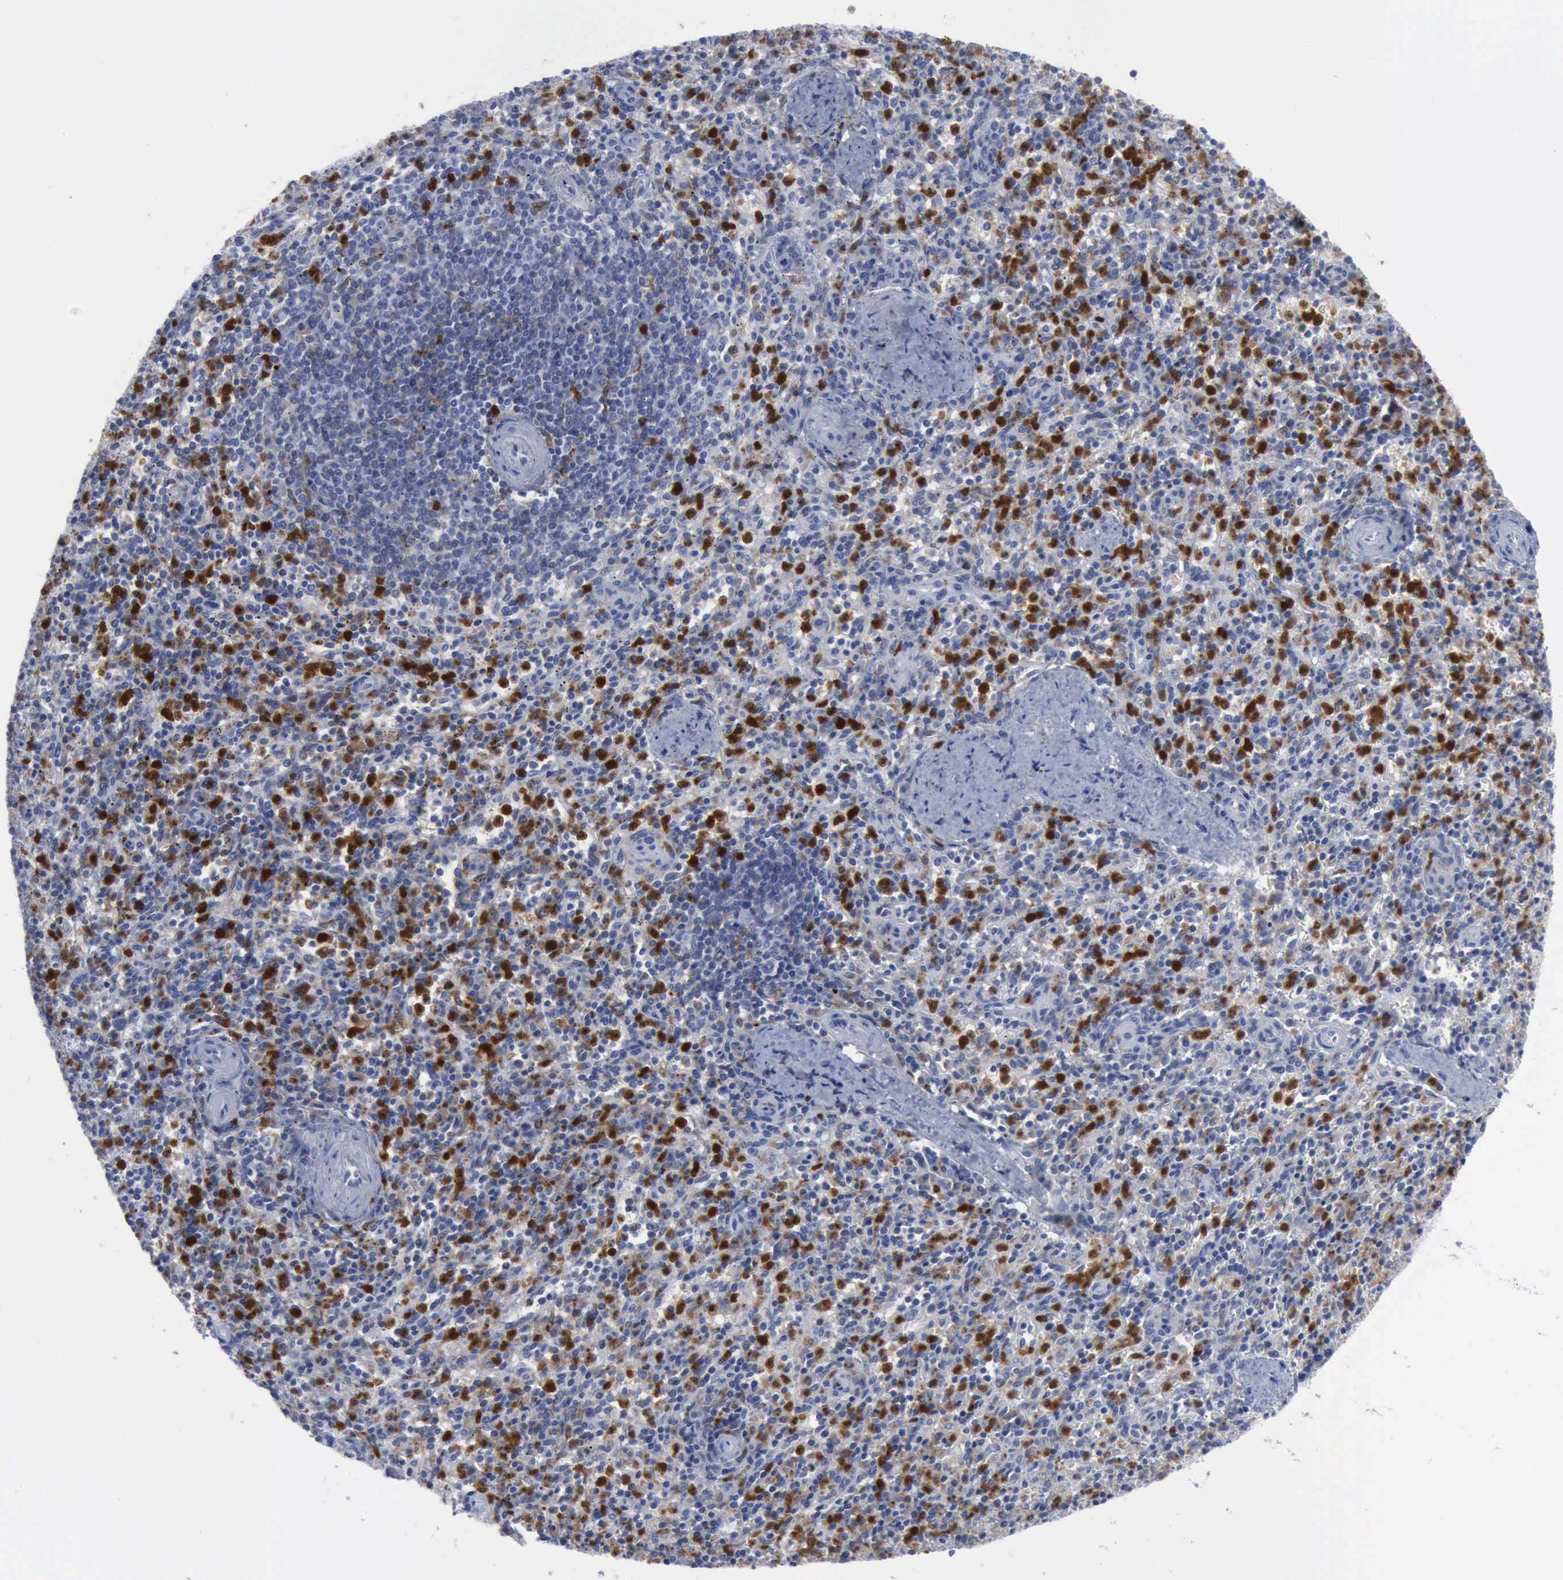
{"staining": {"intensity": "strong", "quantity": "<25%", "location": "cytoplasmic/membranous"}, "tissue": "spleen", "cell_type": "Cells in red pulp", "image_type": "normal", "snomed": [{"axis": "morphology", "description": "Normal tissue, NOS"}, {"axis": "topography", "description": "Spleen"}], "caption": "Protein staining by immunohistochemistry displays strong cytoplasmic/membranous positivity in about <25% of cells in red pulp in unremarkable spleen.", "gene": "CSTA", "patient": {"sex": "male", "age": 72}}